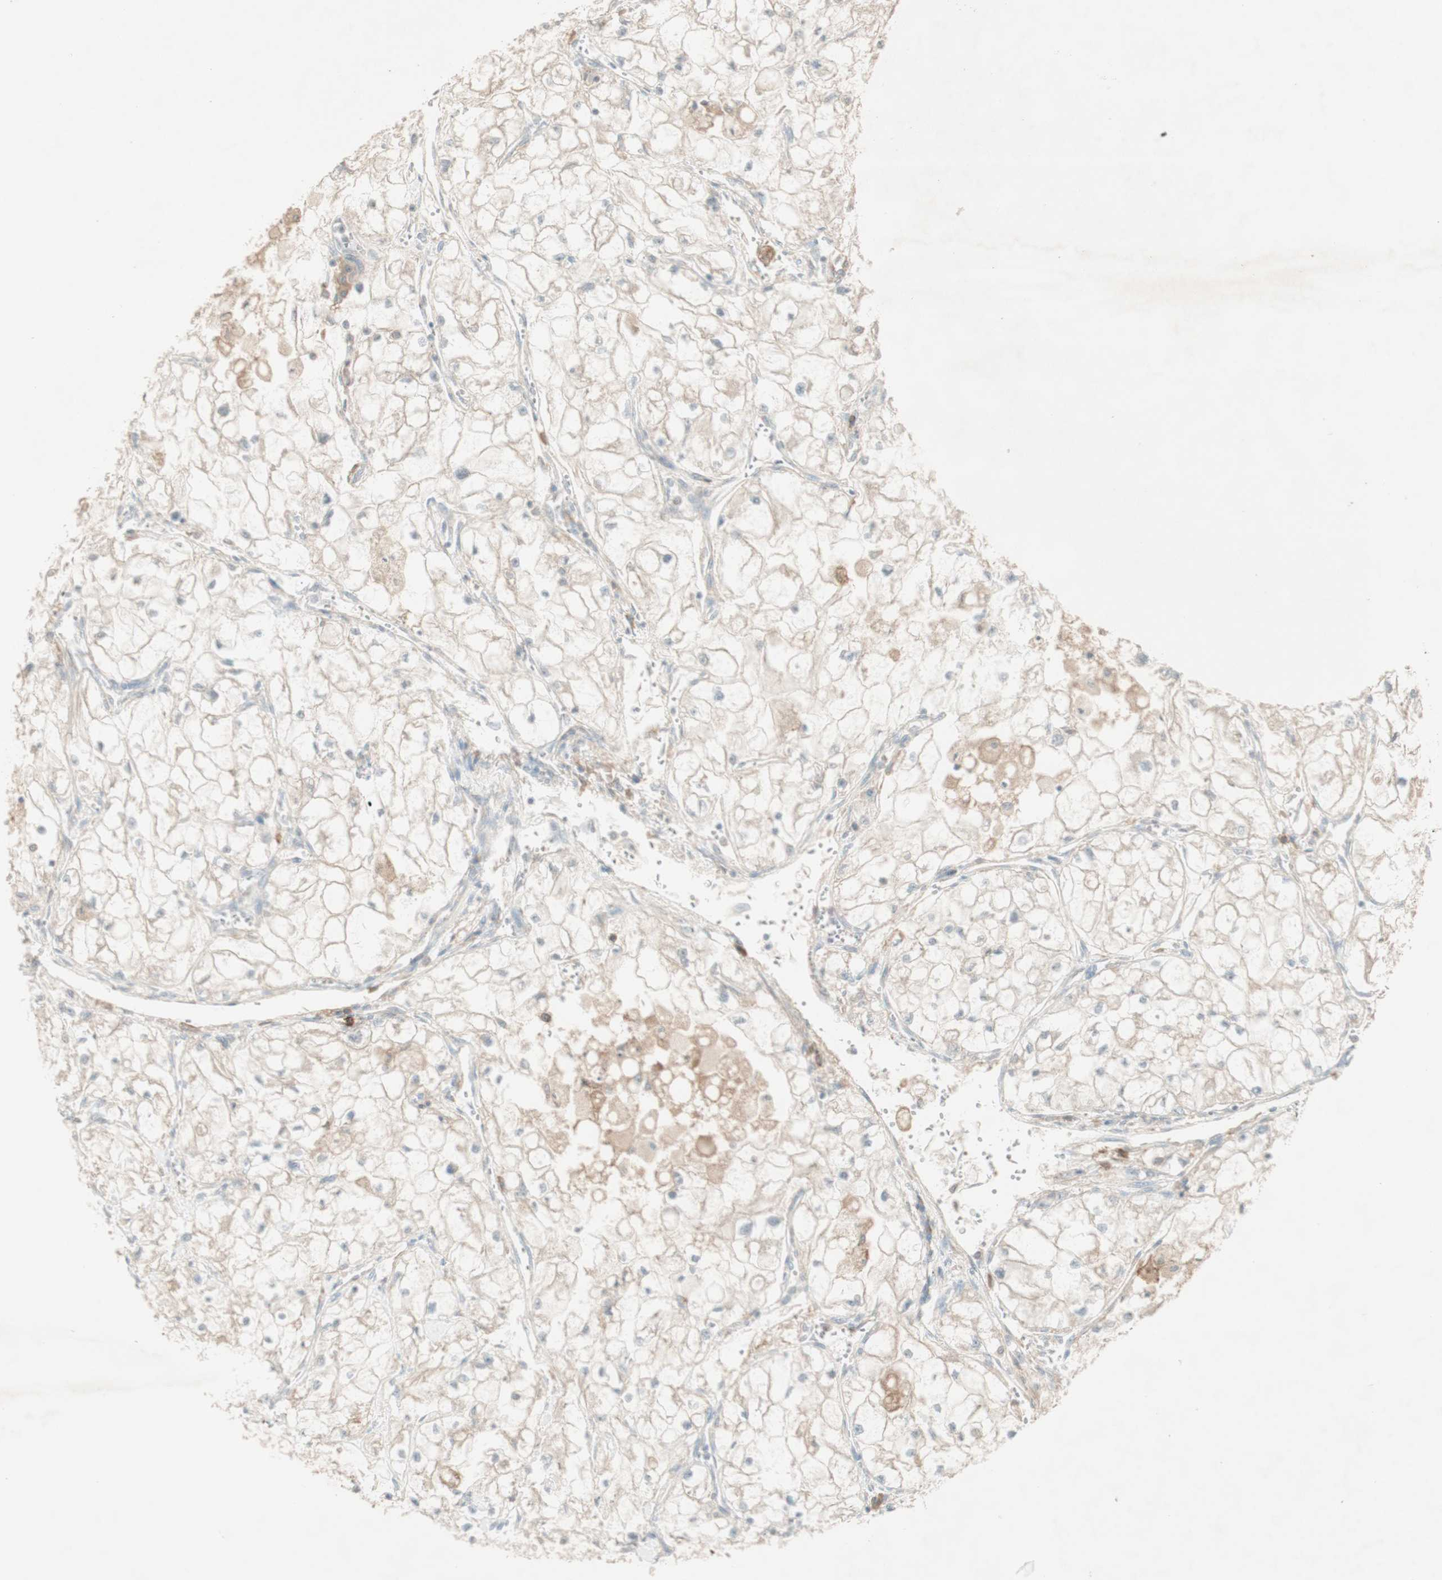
{"staining": {"intensity": "weak", "quantity": ">75%", "location": "cytoplasmic/membranous"}, "tissue": "renal cancer", "cell_type": "Tumor cells", "image_type": "cancer", "snomed": [{"axis": "morphology", "description": "Adenocarcinoma, NOS"}, {"axis": "topography", "description": "Kidney"}], "caption": "High-power microscopy captured an IHC micrograph of renal cancer (adenocarcinoma), revealing weak cytoplasmic/membranous positivity in approximately >75% of tumor cells. (DAB (3,3'-diaminobenzidine) IHC with brightfield microscopy, high magnification).", "gene": "PTGER4", "patient": {"sex": "female", "age": 70}}